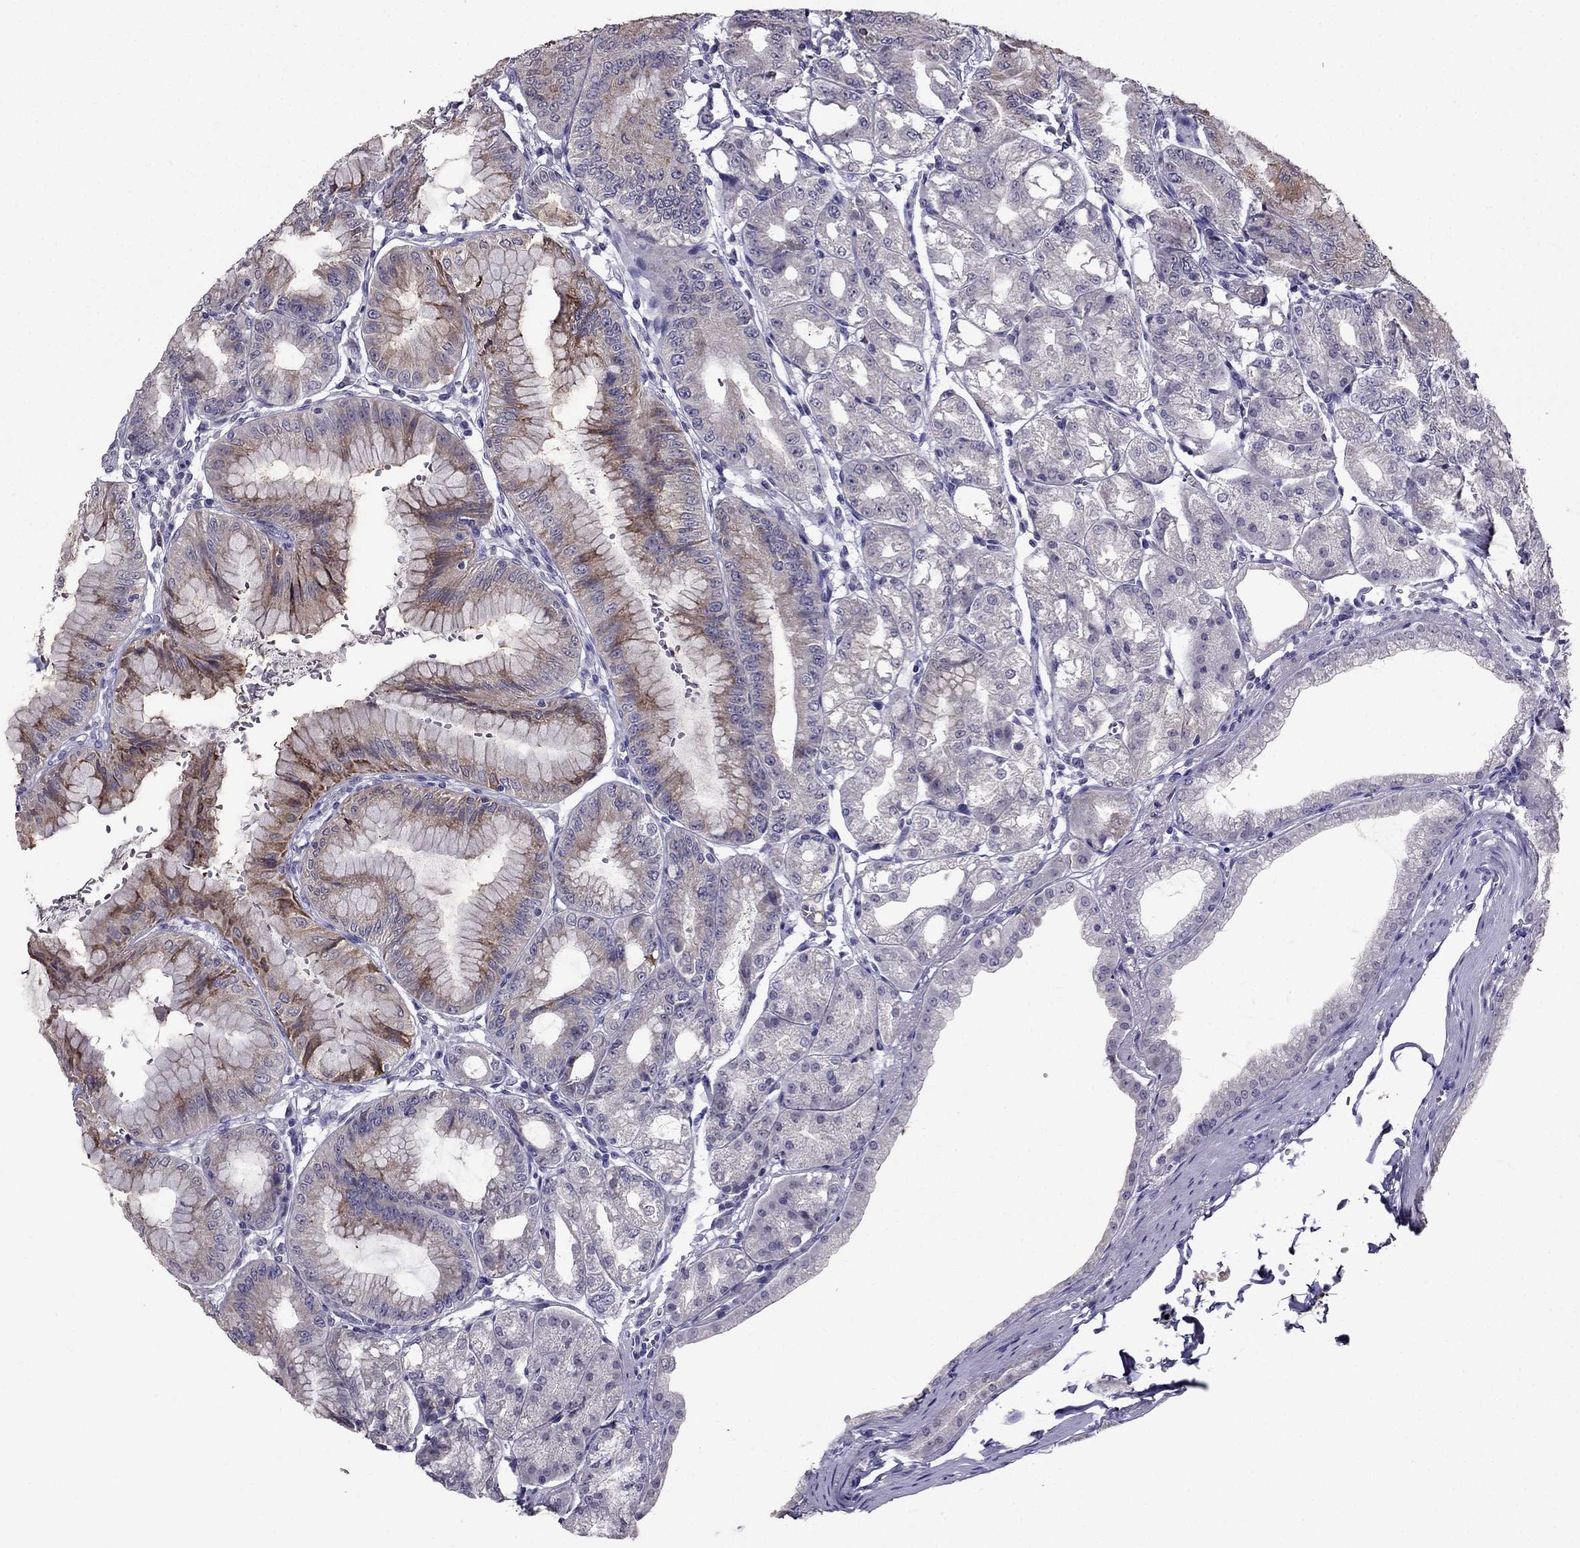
{"staining": {"intensity": "weak", "quantity": "25%-75%", "location": "cytoplasmic/membranous"}, "tissue": "stomach", "cell_type": "Glandular cells", "image_type": "normal", "snomed": [{"axis": "morphology", "description": "Normal tissue, NOS"}, {"axis": "topography", "description": "Stomach"}], "caption": "Immunohistochemical staining of normal human stomach displays weak cytoplasmic/membranous protein expression in about 25%-75% of glandular cells. (DAB IHC with brightfield microscopy, high magnification).", "gene": "DUSP15", "patient": {"sex": "male", "age": 71}}